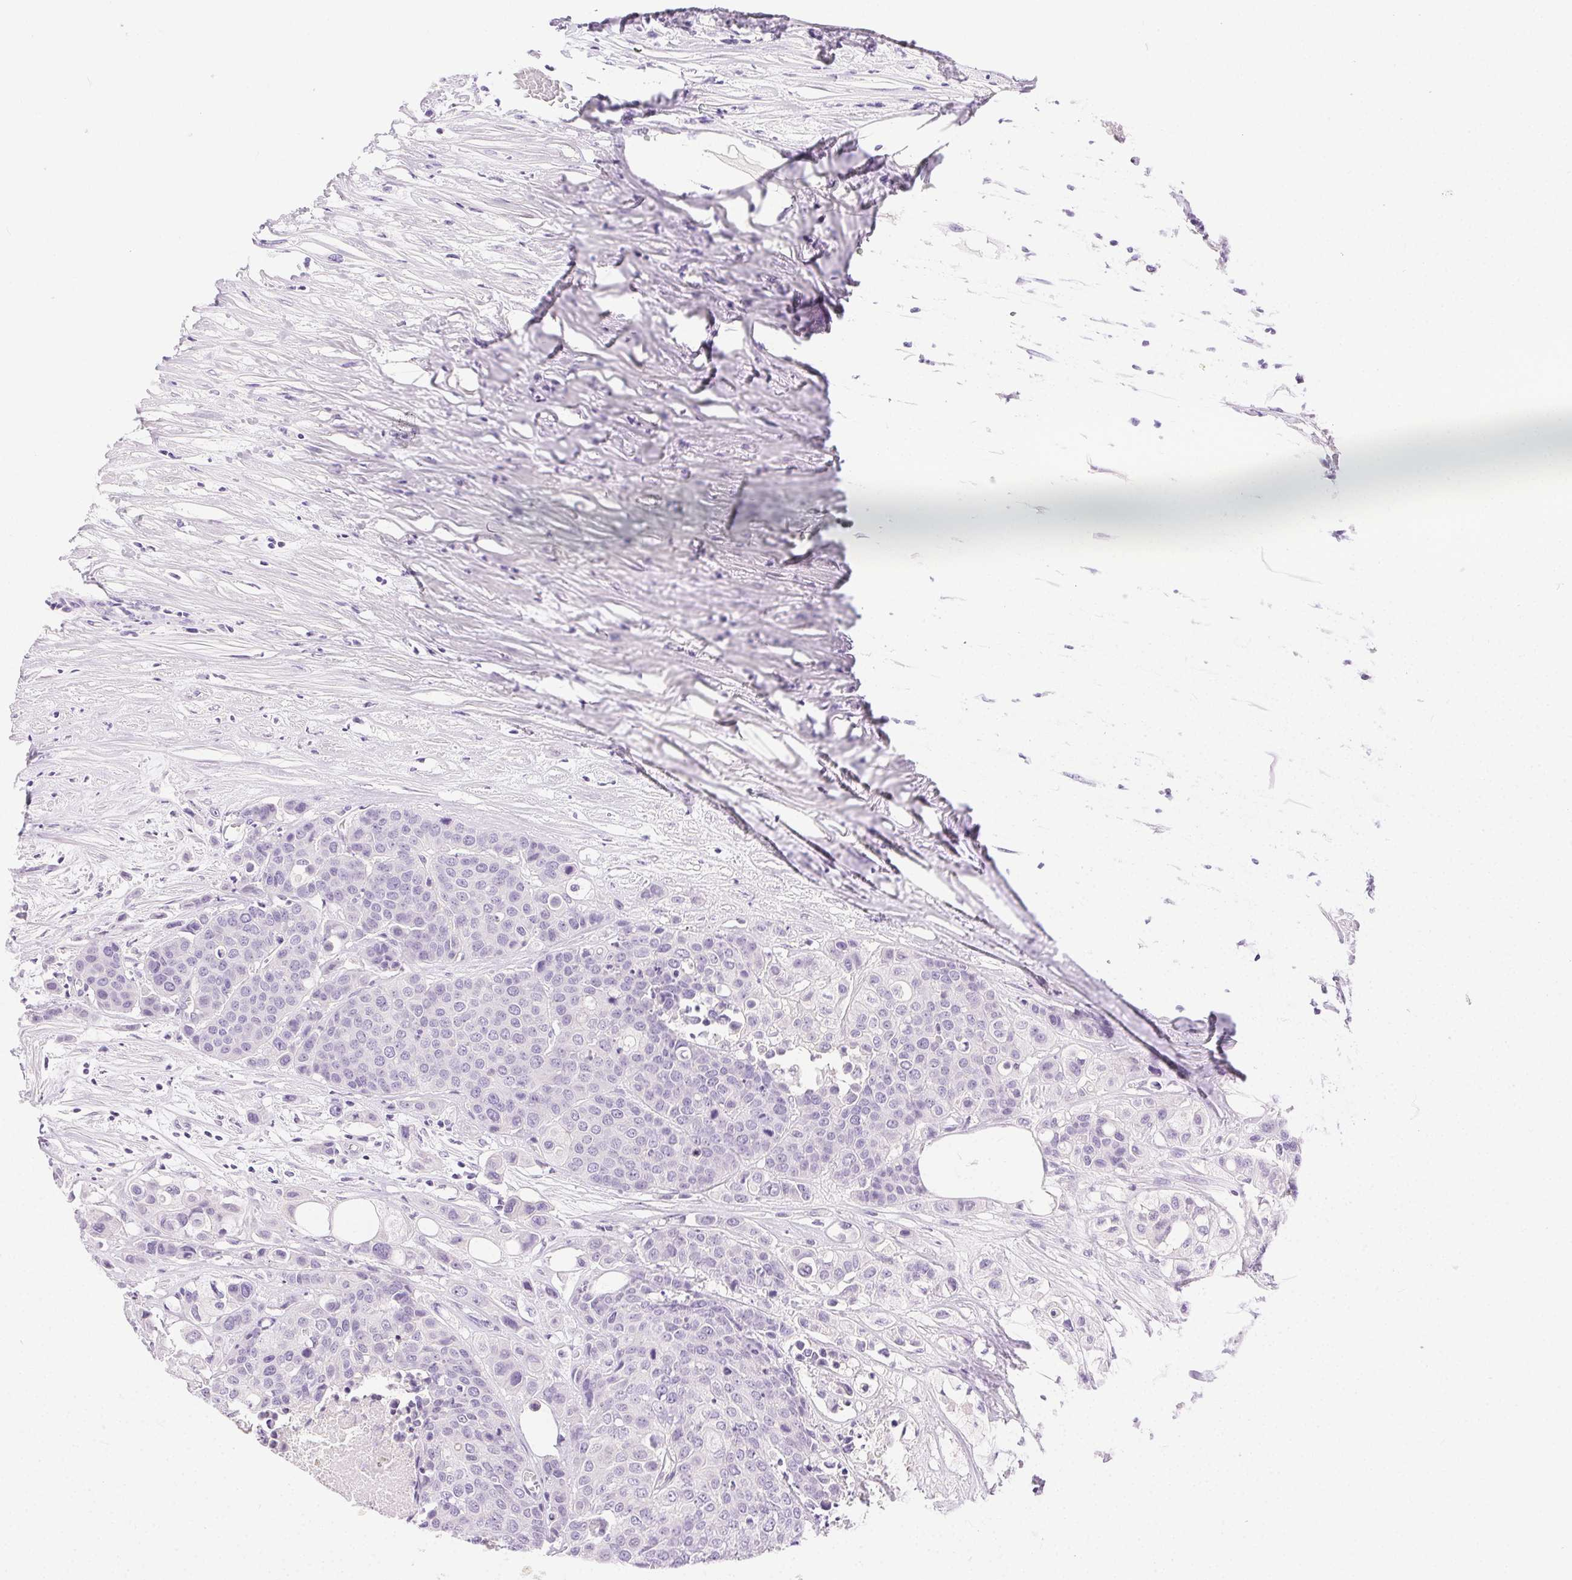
{"staining": {"intensity": "negative", "quantity": "none", "location": "none"}, "tissue": "carcinoid", "cell_type": "Tumor cells", "image_type": "cancer", "snomed": [{"axis": "morphology", "description": "Carcinoid, malignant, NOS"}, {"axis": "topography", "description": "Colon"}], "caption": "Tumor cells show no significant expression in malignant carcinoid.", "gene": "C20orf85", "patient": {"sex": "male", "age": 81}}